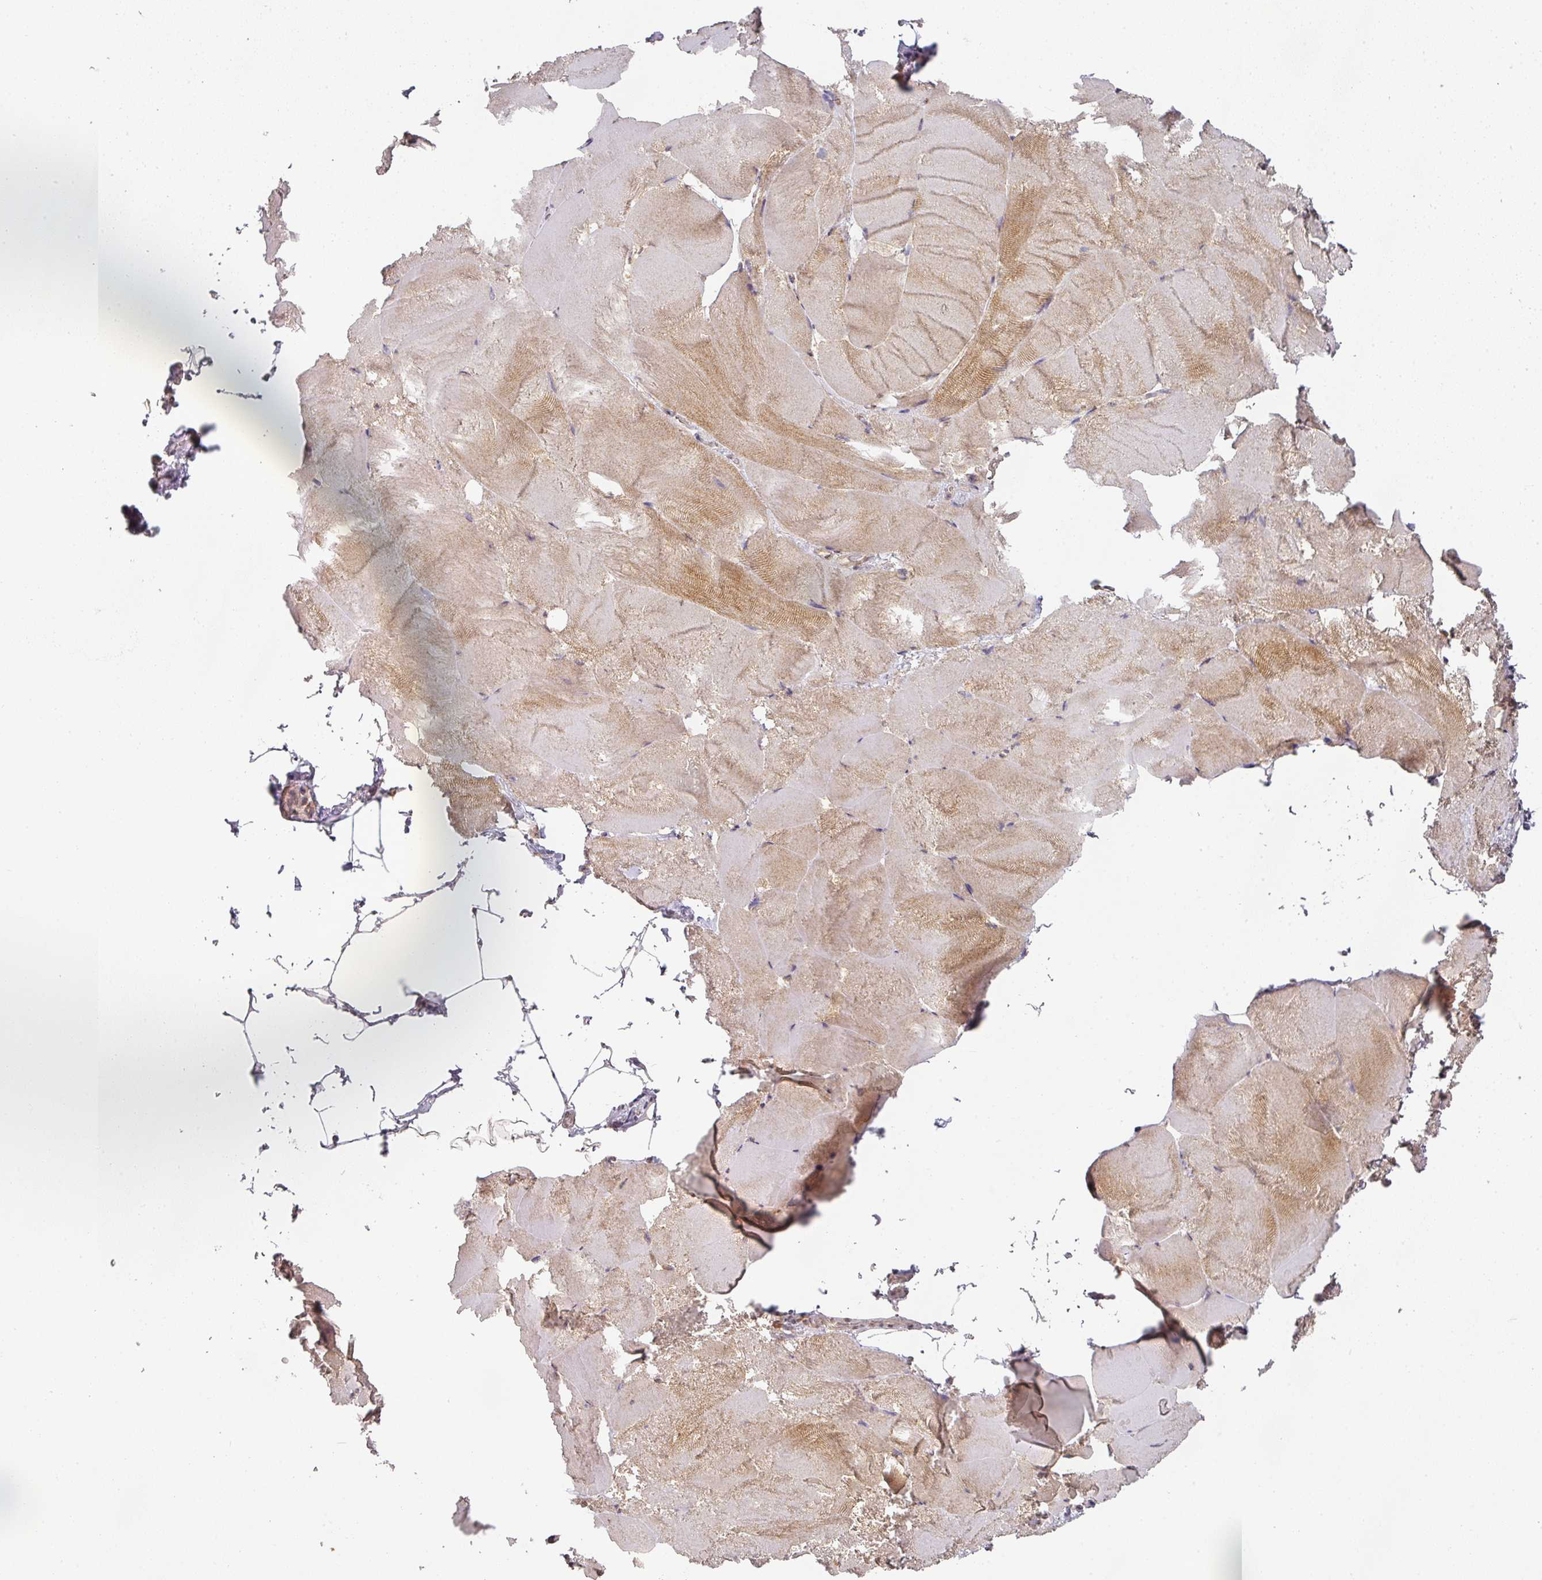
{"staining": {"intensity": "moderate", "quantity": "25%-75%", "location": "cytoplasmic/membranous"}, "tissue": "skeletal muscle", "cell_type": "Myocytes", "image_type": "normal", "snomed": [{"axis": "morphology", "description": "Normal tissue, NOS"}, {"axis": "topography", "description": "Skeletal muscle"}], "caption": "This histopathology image displays immunohistochemistry staining of unremarkable skeletal muscle, with medium moderate cytoplasmic/membranous expression in approximately 25%-75% of myocytes.", "gene": "EXTL3", "patient": {"sex": "female", "age": 64}}